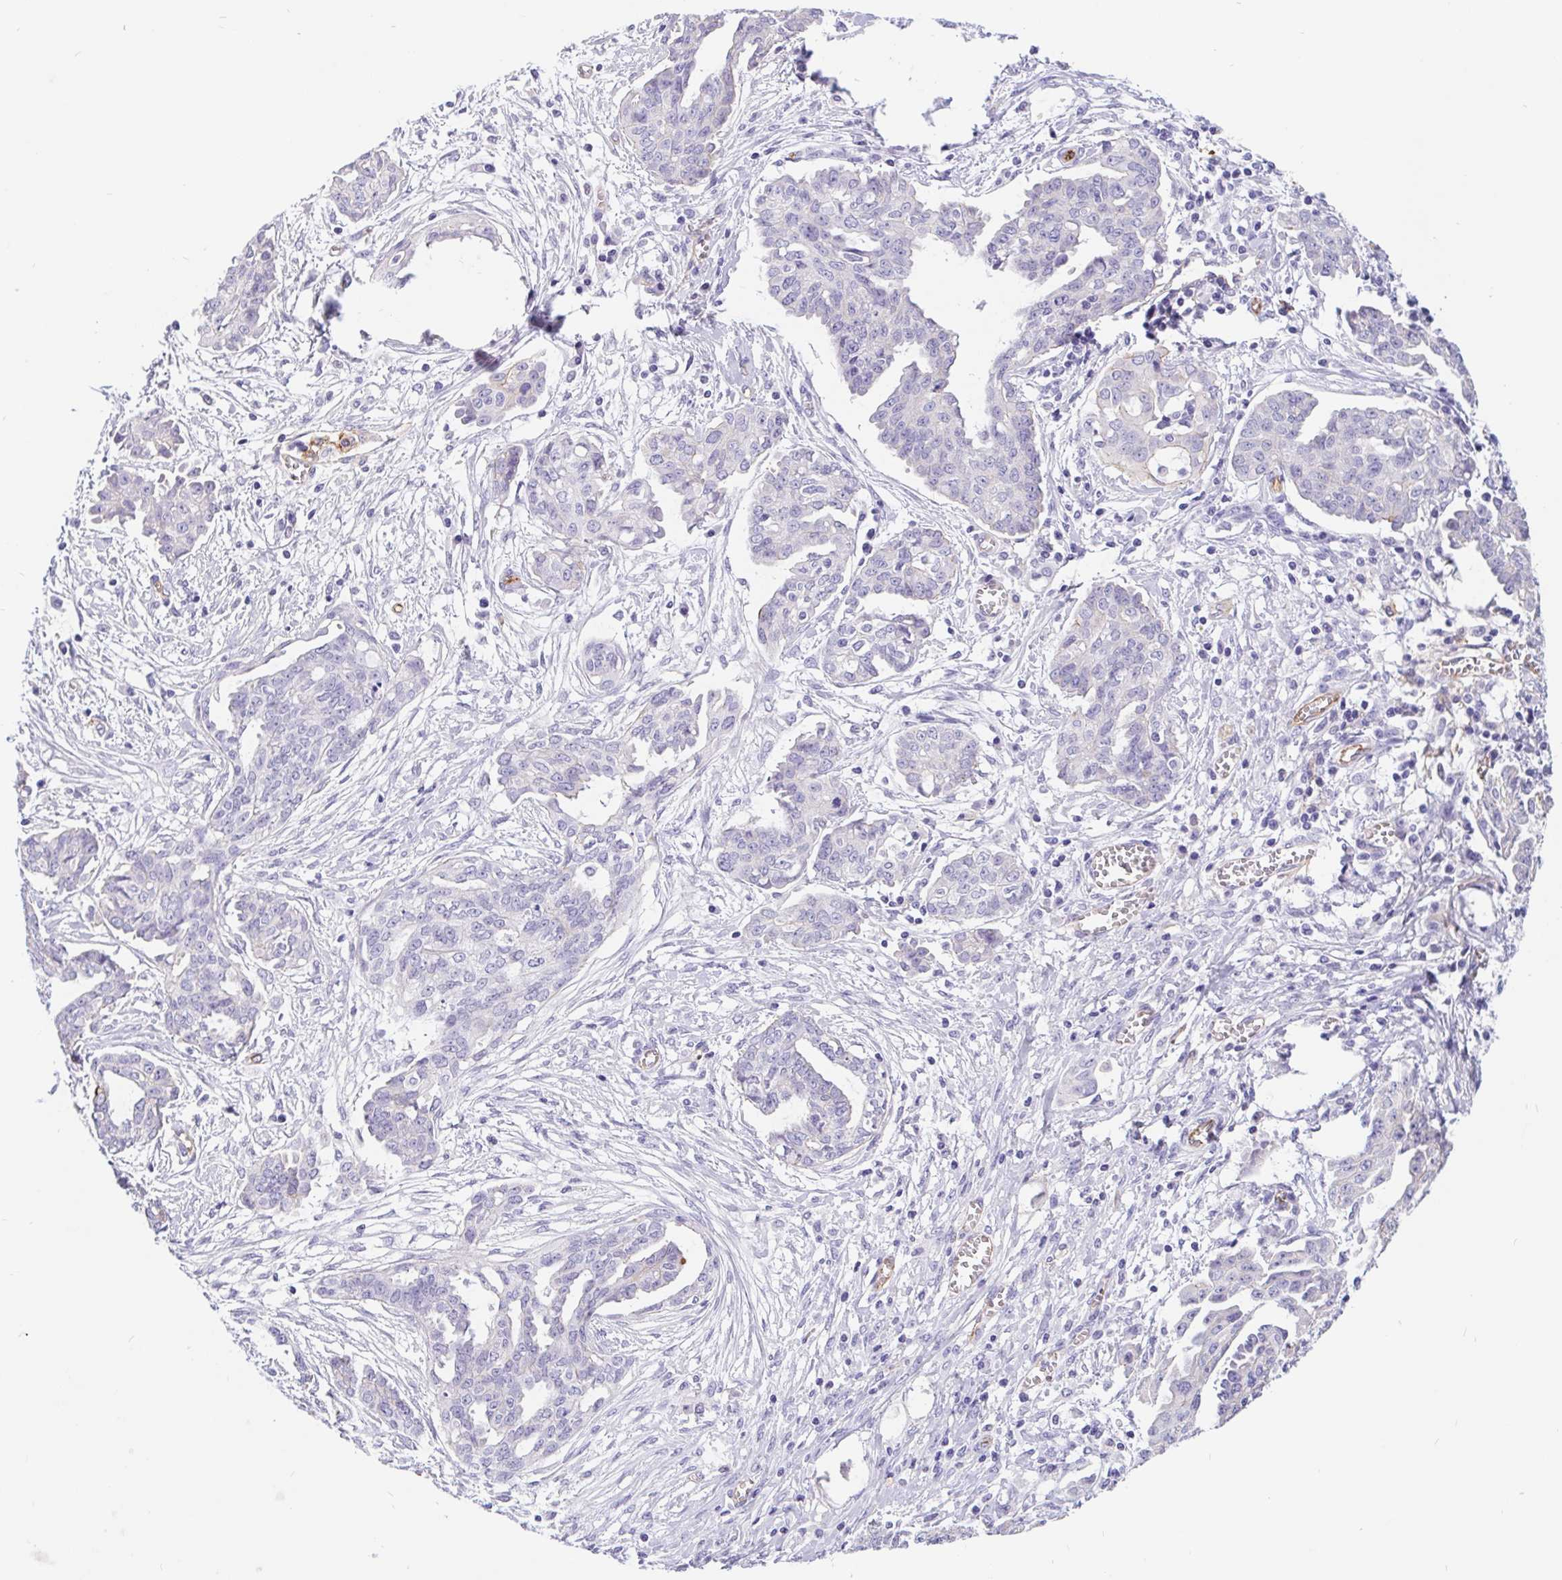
{"staining": {"intensity": "negative", "quantity": "none", "location": "none"}, "tissue": "ovarian cancer", "cell_type": "Tumor cells", "image_type": "cancer", "snomed": [{"axis": "morphology", "description": "Cystadenocarcinoma, serous, NOS"}, {"axis": "topography", "description": "Ovary"}], "caption": "IHC image of neoplastic tissue: ovarian cancer (serous cystadenocarcinoma) stained with DAB reveals no significant protein positivity in tumor cells.", "gene": "LIMCH1", "patient": {"sex": "female", "age": 71}}